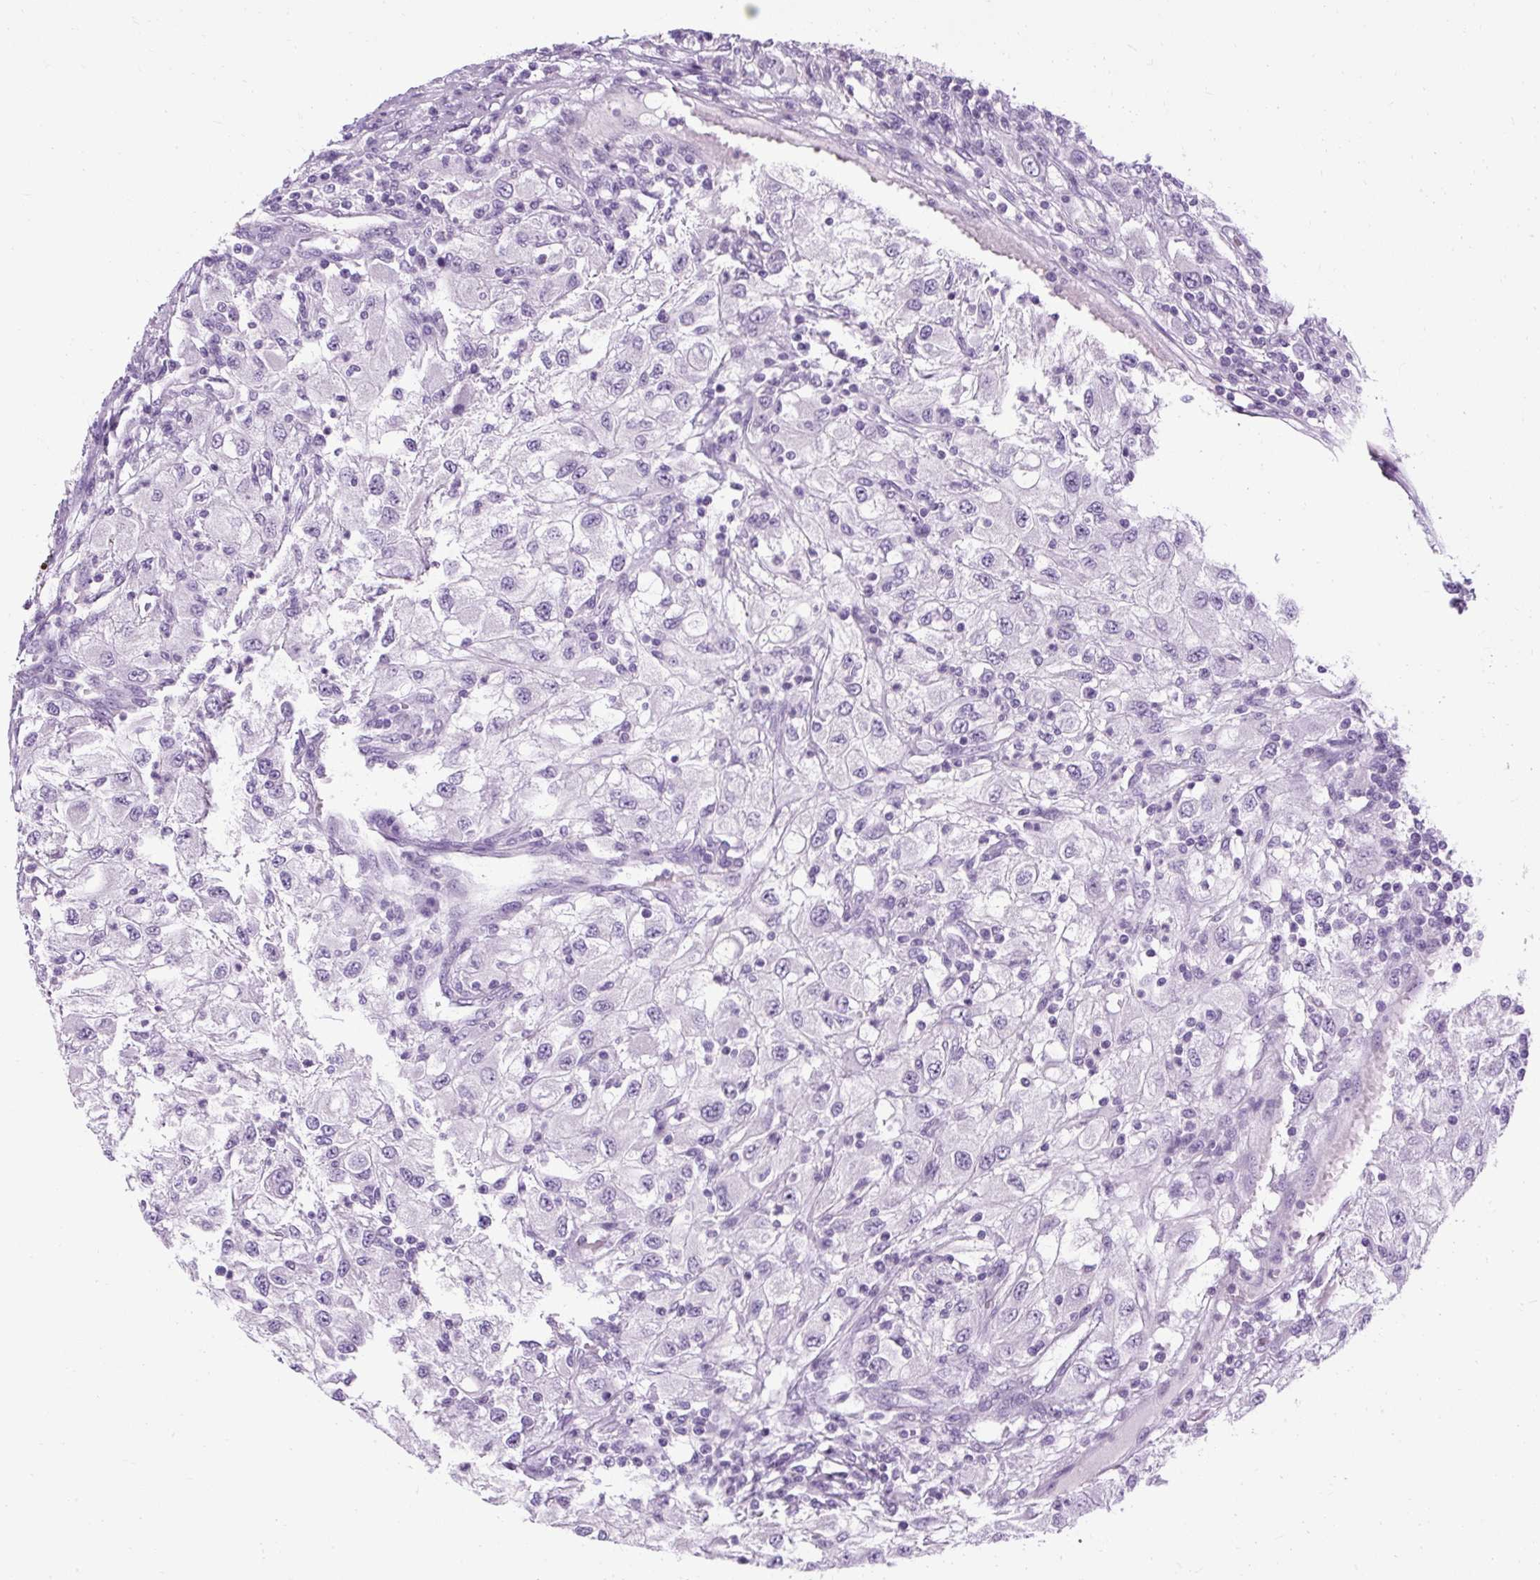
{"staining": {"intensity": "negative", "quantity": "none", "location": "none"}, "tissue": "renal cancer", "cell_type": "Tumor cells", "image_type": "cancer", "snomed": [{"axis": "morphology", "description": "Adenocarcinoma, NOS"}, {"axis": "topography", "description": "Kidney"}], "caption": "High magnification brightfield microscopy of renal adenocarcinoma stained with DAB (brown) and counterstained with hematoxylin (blue): tumor cells show no significant positivity. (Stains: DAB IHC with hematoxylin counter stain, Microscopy: brightfield microscopy at high magnification).", "gene": "B3GNT4", "patient": {"sex": "female", "age": 67}}